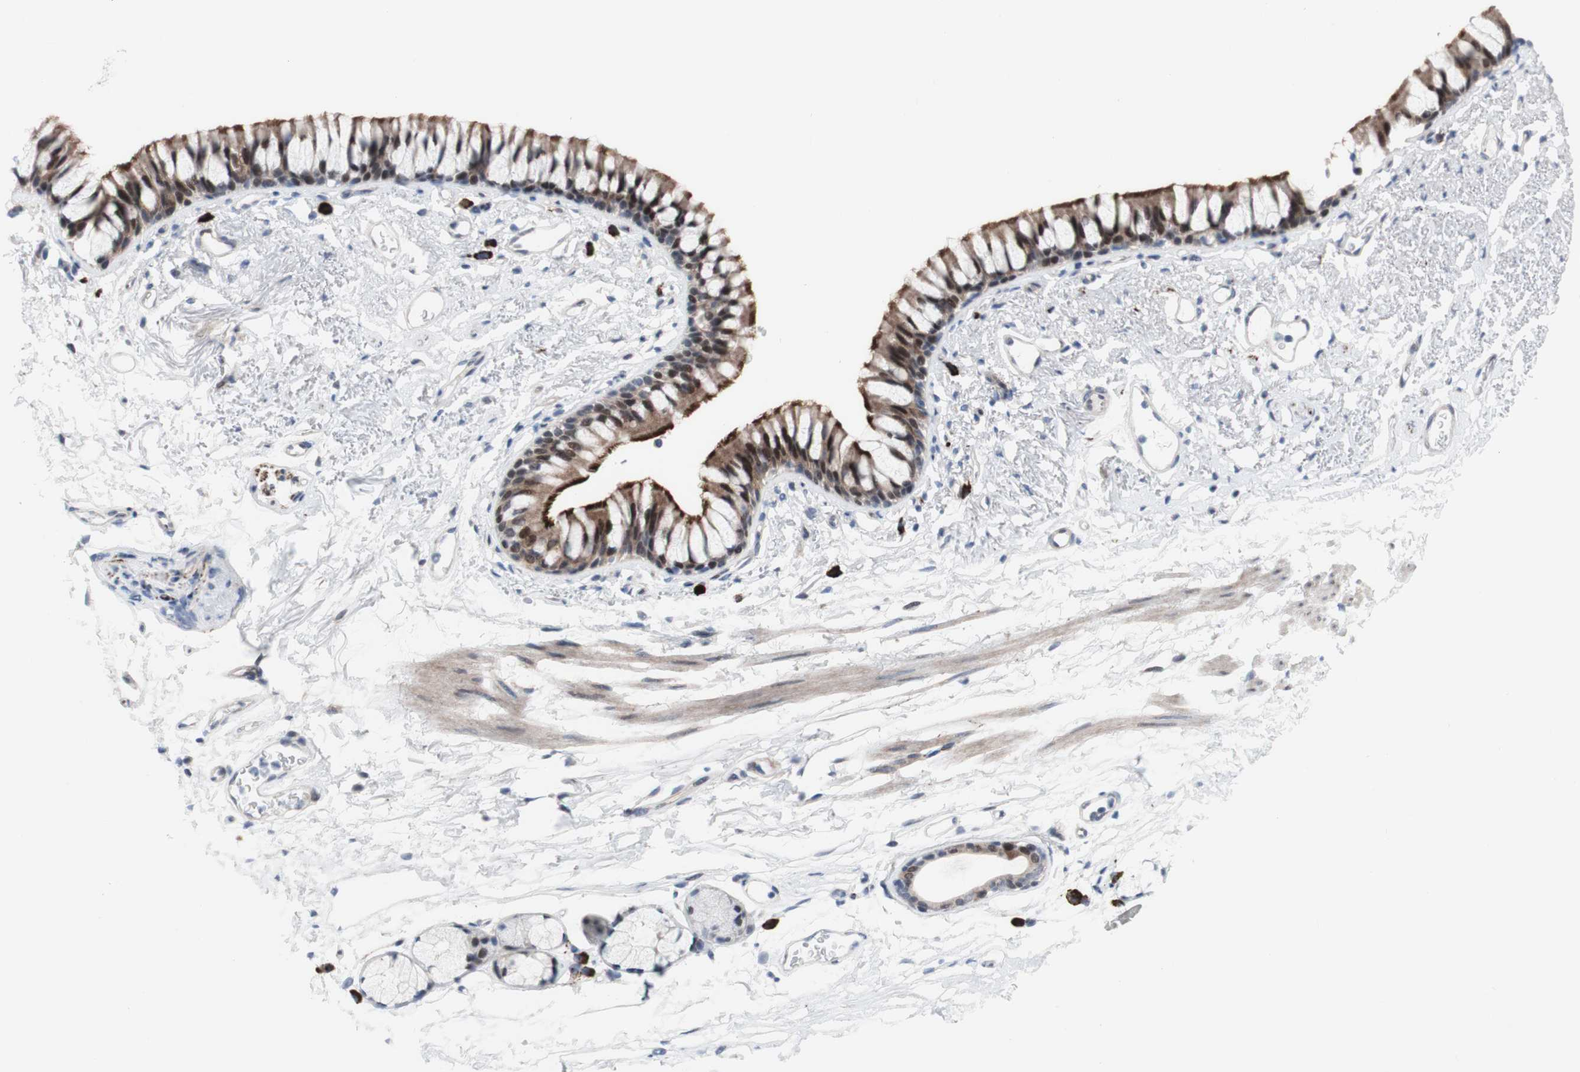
{"staining": {"intensity": "negative", "quantity": "none", "location": "none"}, "tissue": "adipose tissue", "cell_type": "Adipocytes", "image_type": "normal", "snomed": [{"axis": "morphology", "description": "Normal tissue, NOS"}, {"axis": "topography", "description": "Bronchus"}], "caption": "Immunohistochemical staining of normal adipose tissue displays no significant expression in adipocytes.", "gene": "PHTF2", "patient": {"sex": "female", "age": 73}}